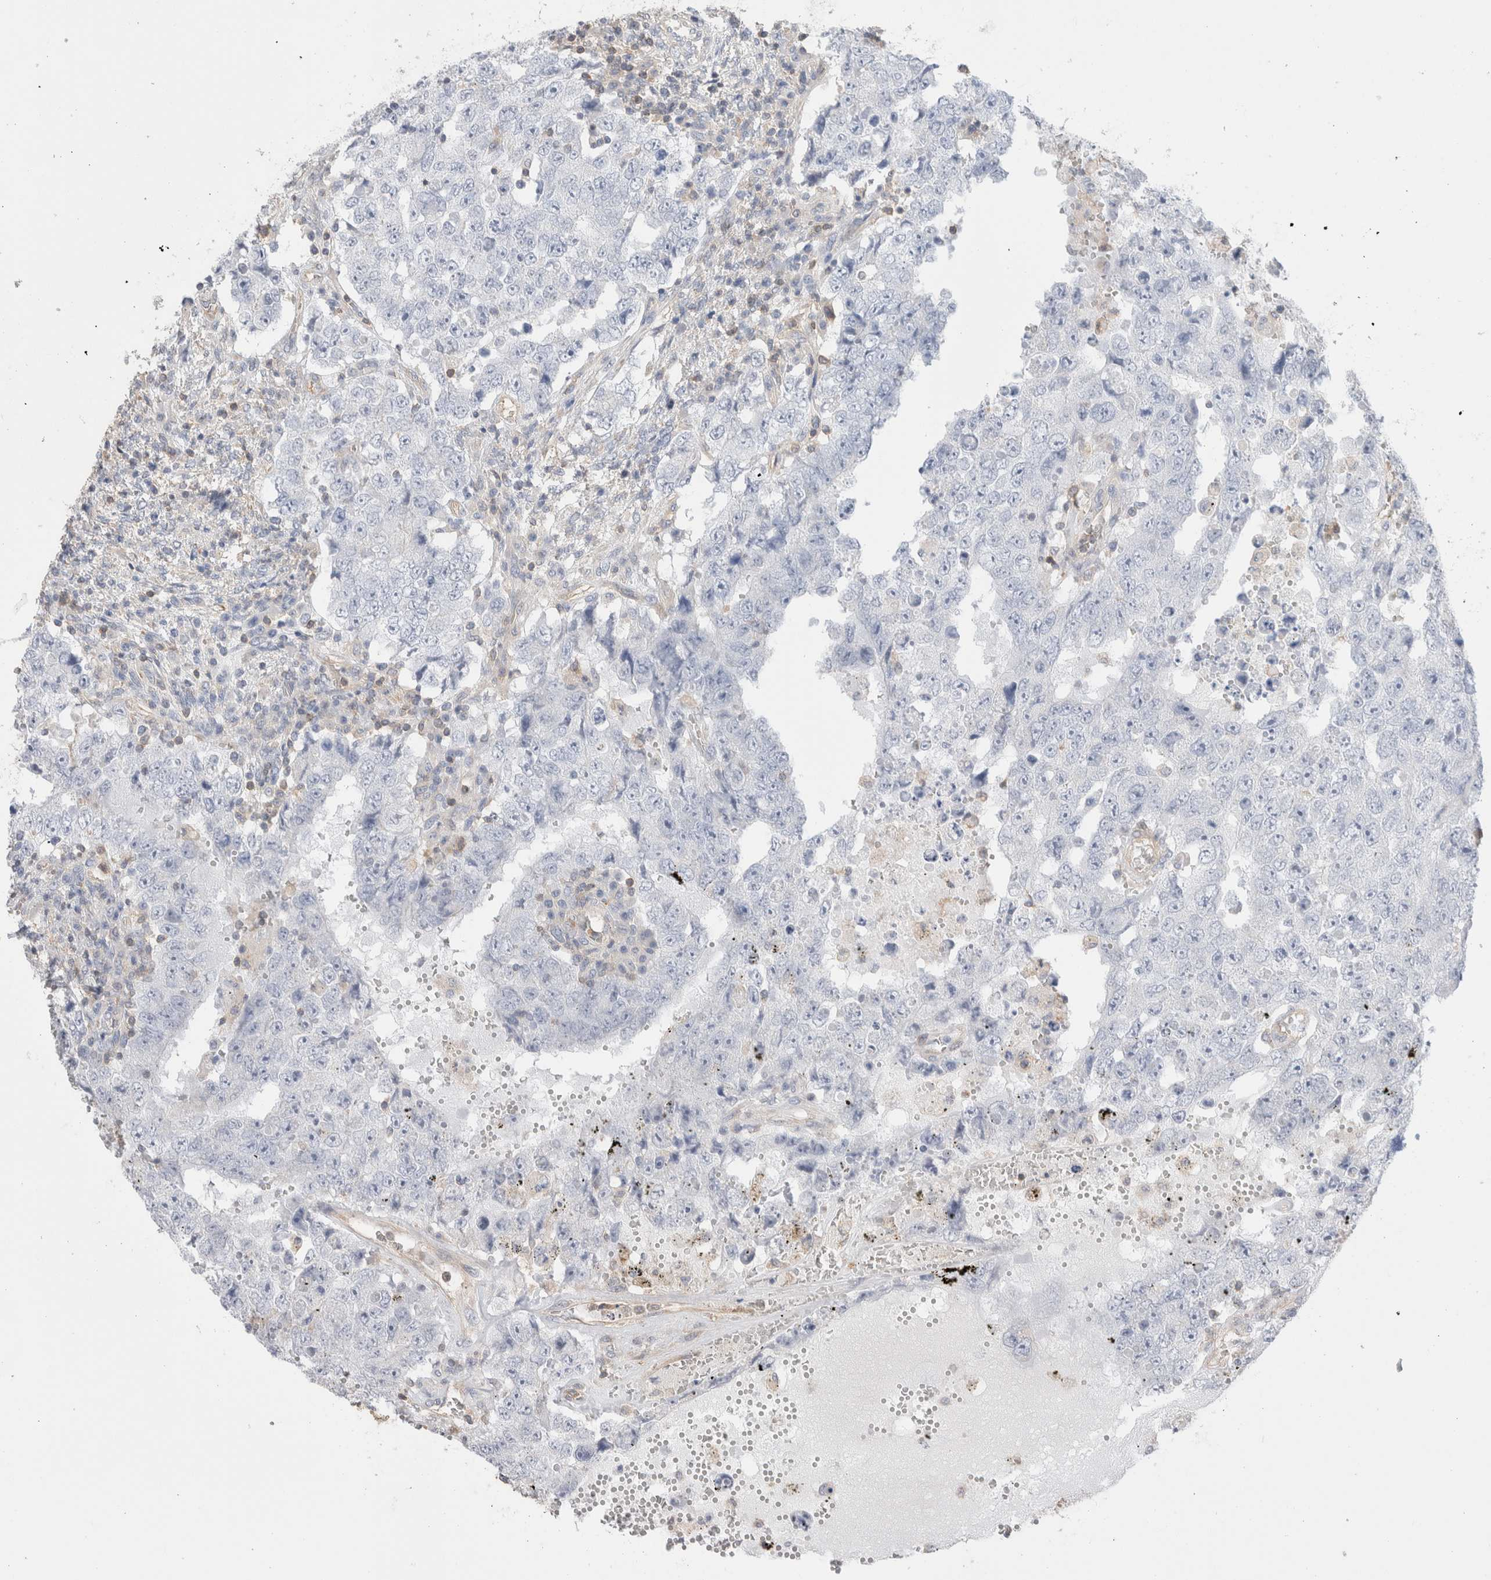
{"staining": {"intensity": "negative", "quantity": "none", "location": "none"}, "tissue": "testis cancer", "cell_type": "Tumor cells", "image_type": "cancer", "snomed": [{"axis": "morphology", "description": "Carcinoma, Embryonal, NOS"}, {"axis": "topography", "description": "Testis"}], "caption": "Image shows no protein staining in tumor cells of testis embryonal carcinoma tissue.", "gene": "CAPN2", "patient": {"sex": "male", "age": 26}}